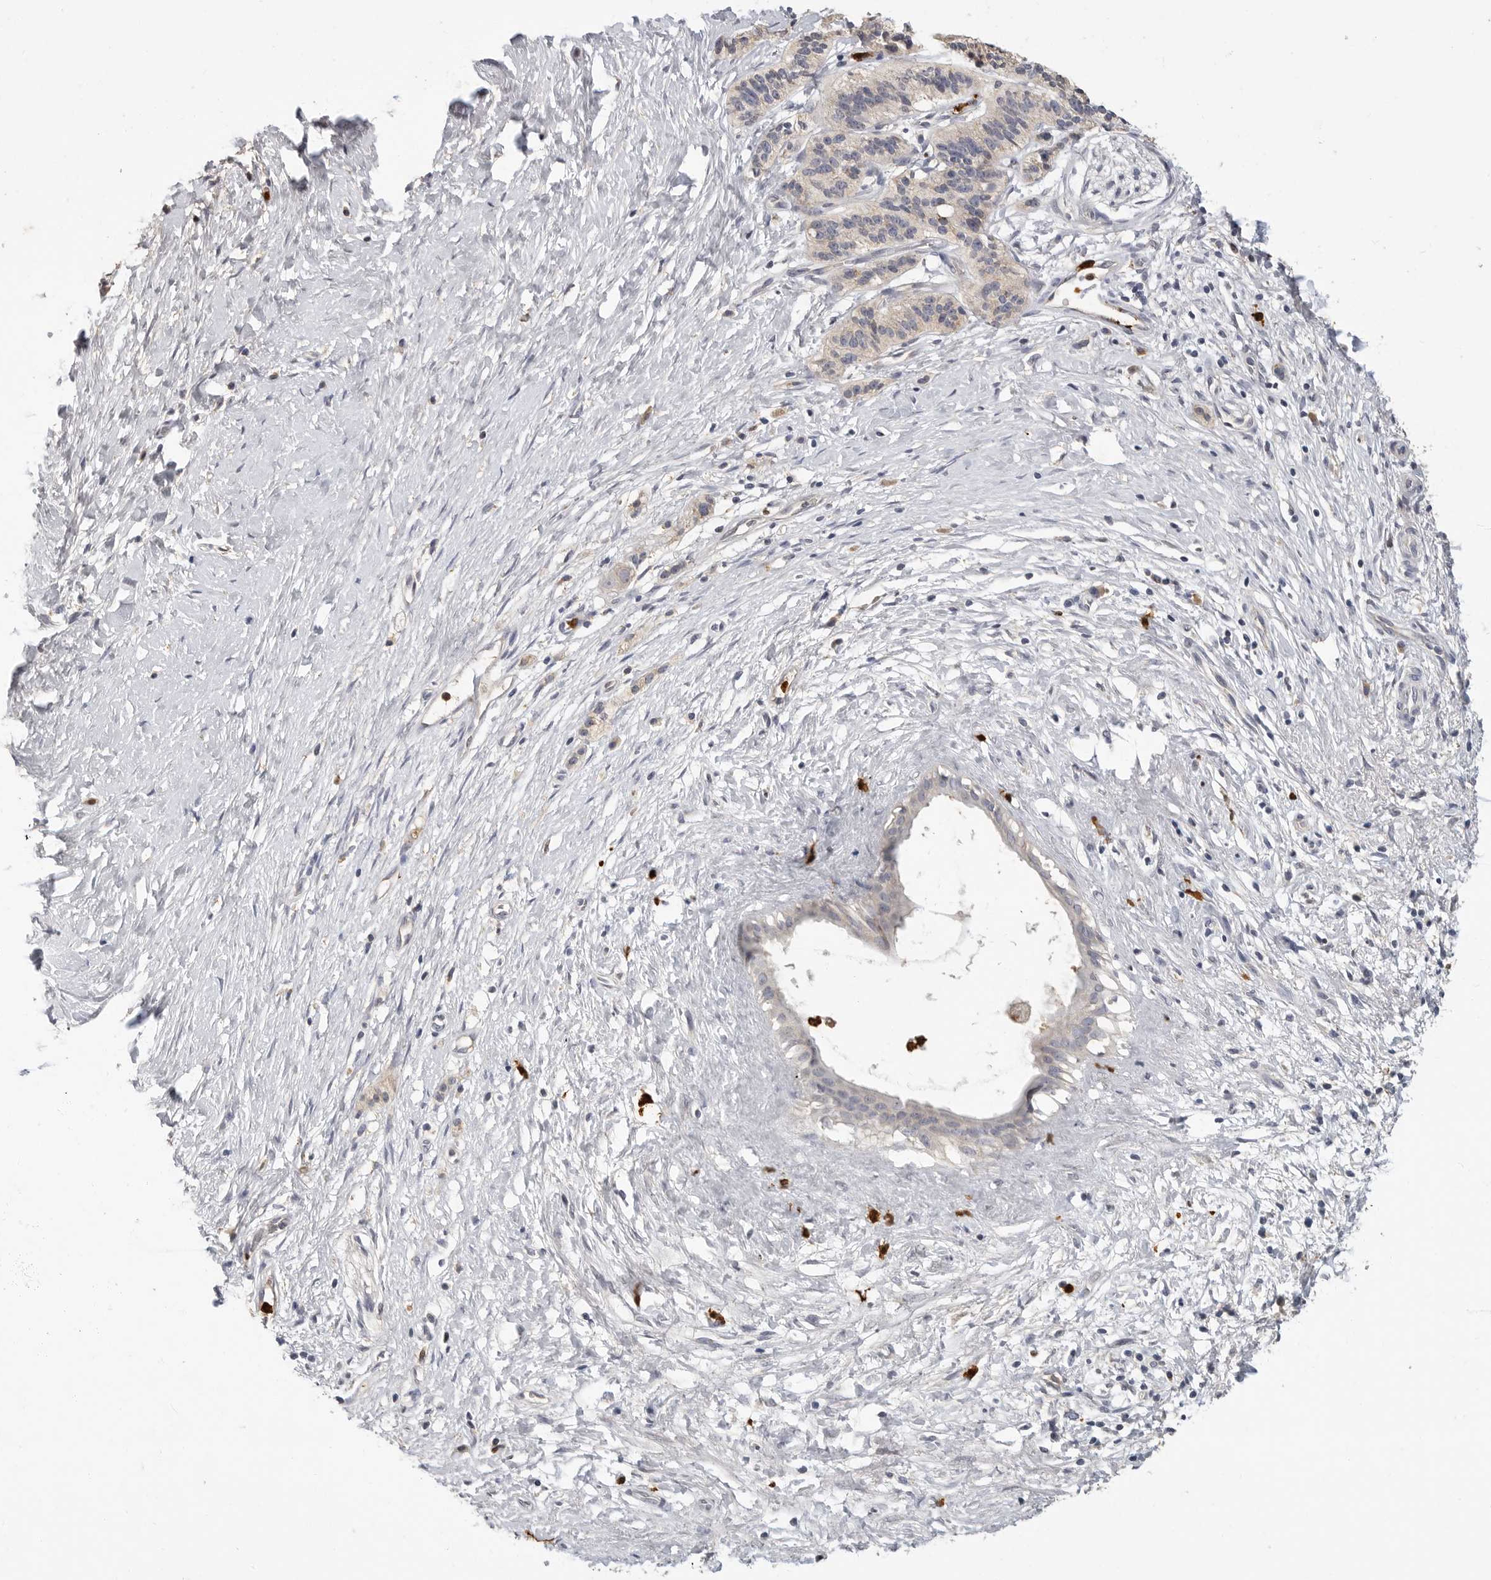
{"staining": {"intensity": "negative", "quantity": "none", "location": "none"}, "tissue": "pancreatic cancer", "cell_type": "Tumor cells", "image_type": "cancer", "snomed": [{"axis": "morphology", "description": "Adenocarcinoma, NOS"}, {"axis": "topography", "description": "Pancreas"}], "caption": "This is an IHC histopathology image of pancreatic cancer (adenocarcinoma). There is no staining in tumor cells.", "gene": "LTBR", "patient": {"sex": "male", "age": 50}}